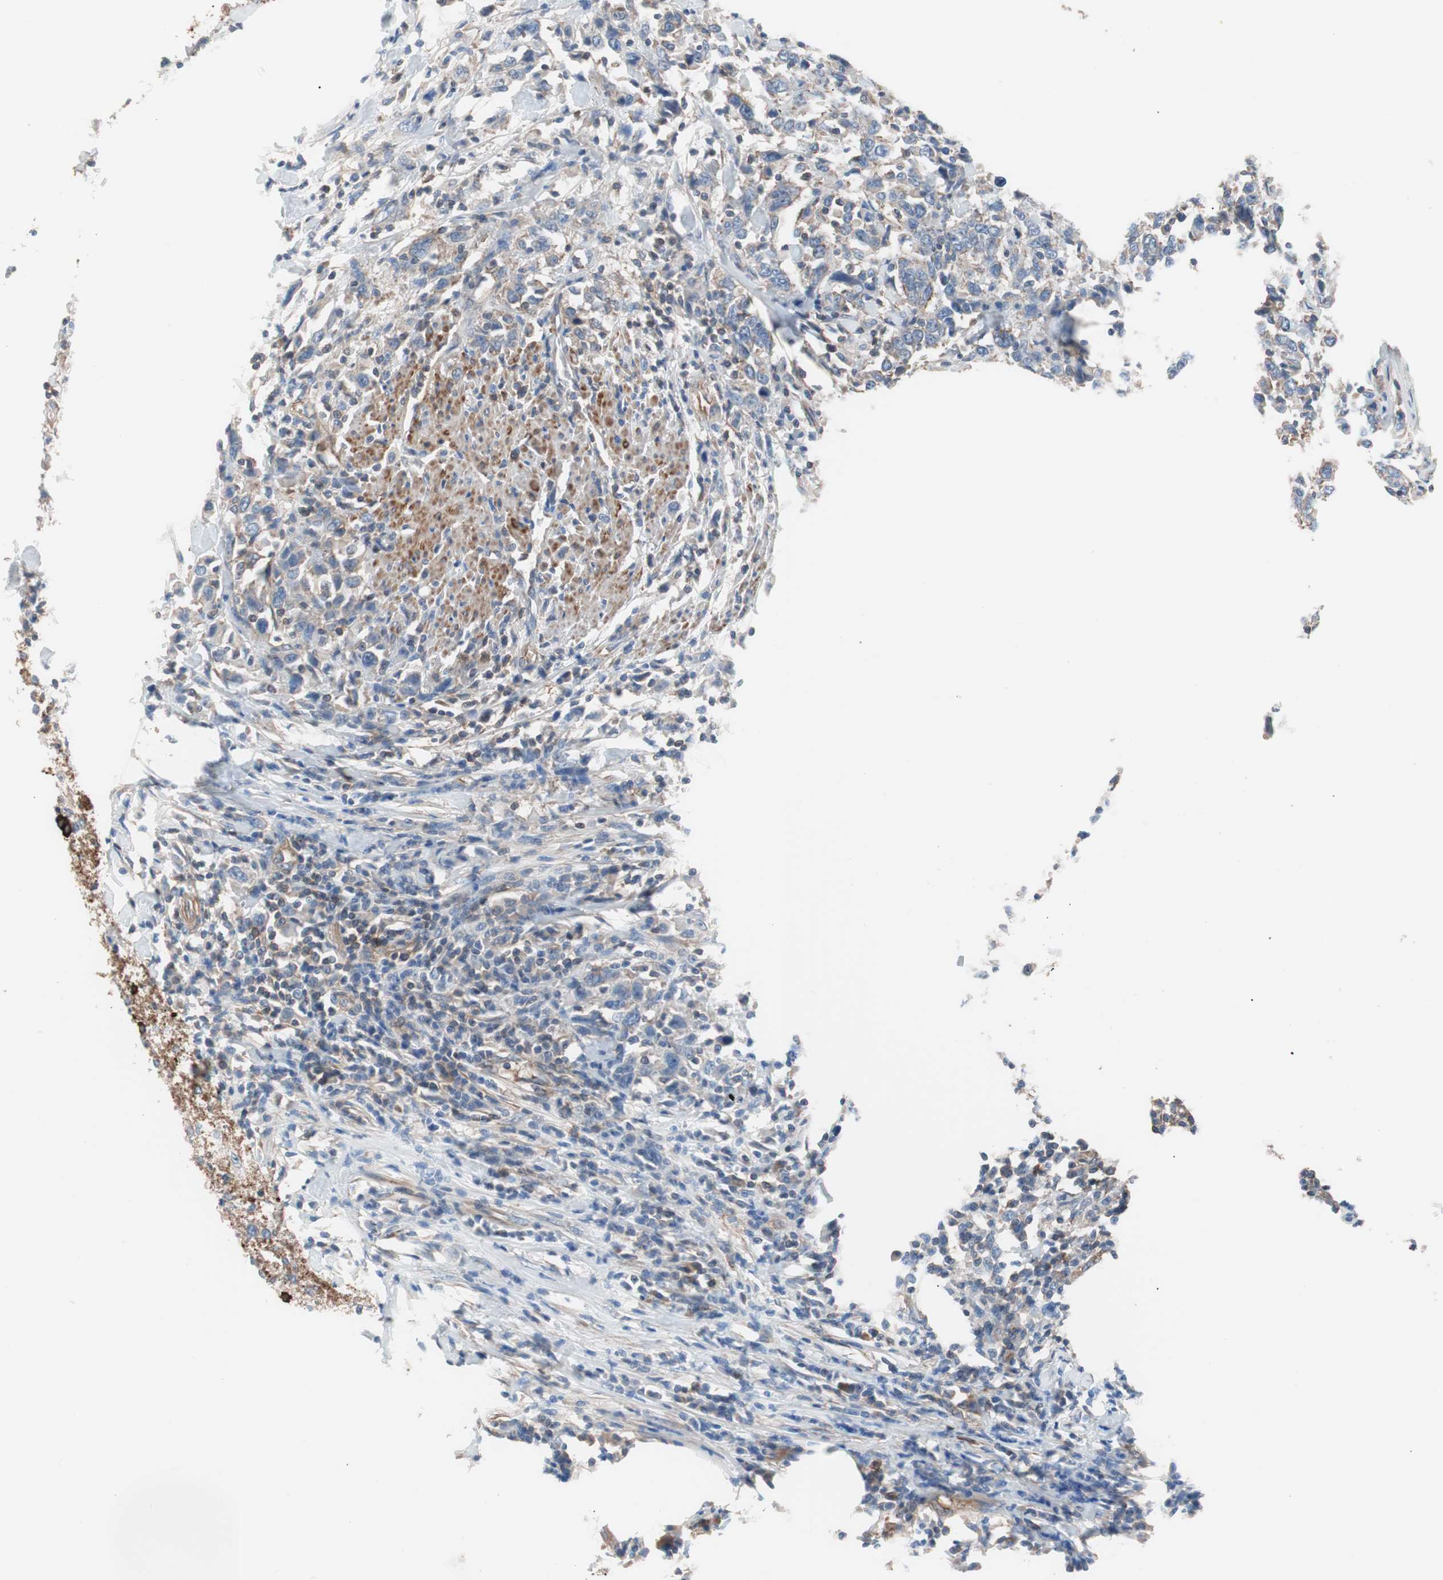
{"staining": {"intensity": "weak", "quantity": "25%-75%", "location": "cytoplasmic/membranous"}, "tissue": "urothelial cancer", "cell_type": "Tumor cells", "image_type": "cancer", "snomed": [{"axis": "morphology", "description": "Urothelial carcinoma, High grade"}, {"axis": "topography", "description": "Urinary bladder"}], "caption": "Immunohistochemical staining of urothelial cancer demonstrates low levels of weak cytoplasmic/membranous expression in about 25%-75% of tumor cells. The protein of interest is shown in brown color, while the nuclei are stained blue.", "gene": "GPR160", "patient": {"sex": "male", "age": 61}}